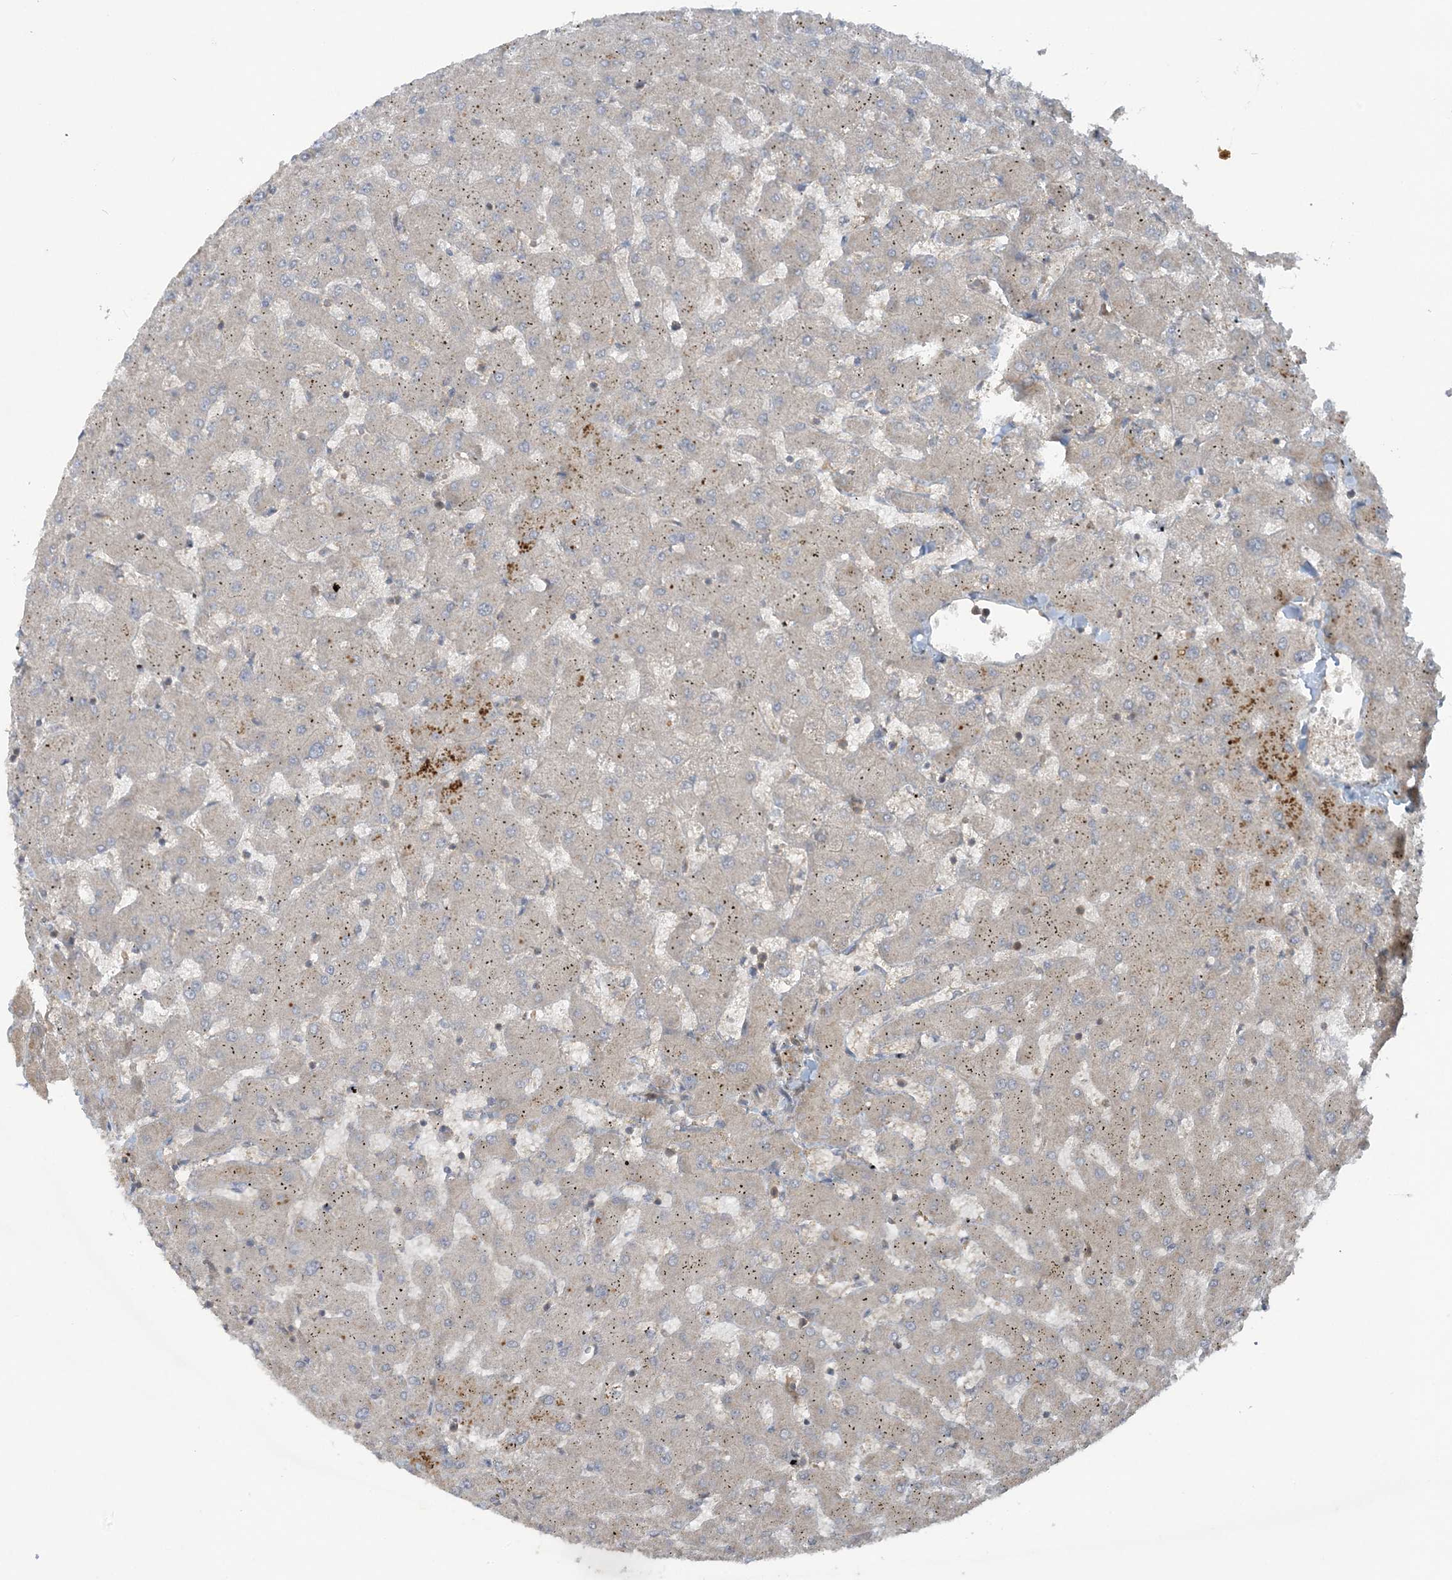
{"staining": {"intensity": "negative", "quantity": "none", "location": "none"}, "tissue": "liver", "cell_type": "Cholangiocytes", "image_type": "normal", "snomed": [{"axis": "morphology", "description": "Normal tissue, NOS"}, {"axis": "topography", "description": "Liver"}], "caption": "Immunohistochemistry histopathology image of unremarkable liver: human liver stained with DAB reveals no significant protein staining in cholangiocytes. The staining is performed using DAB (3,3'-diaminobenzidine) brown chromogen with nuclei counter-stained in using hematoxylin.", "gene": "STAM2", "patient": {"sex": "female", "age": 63}}